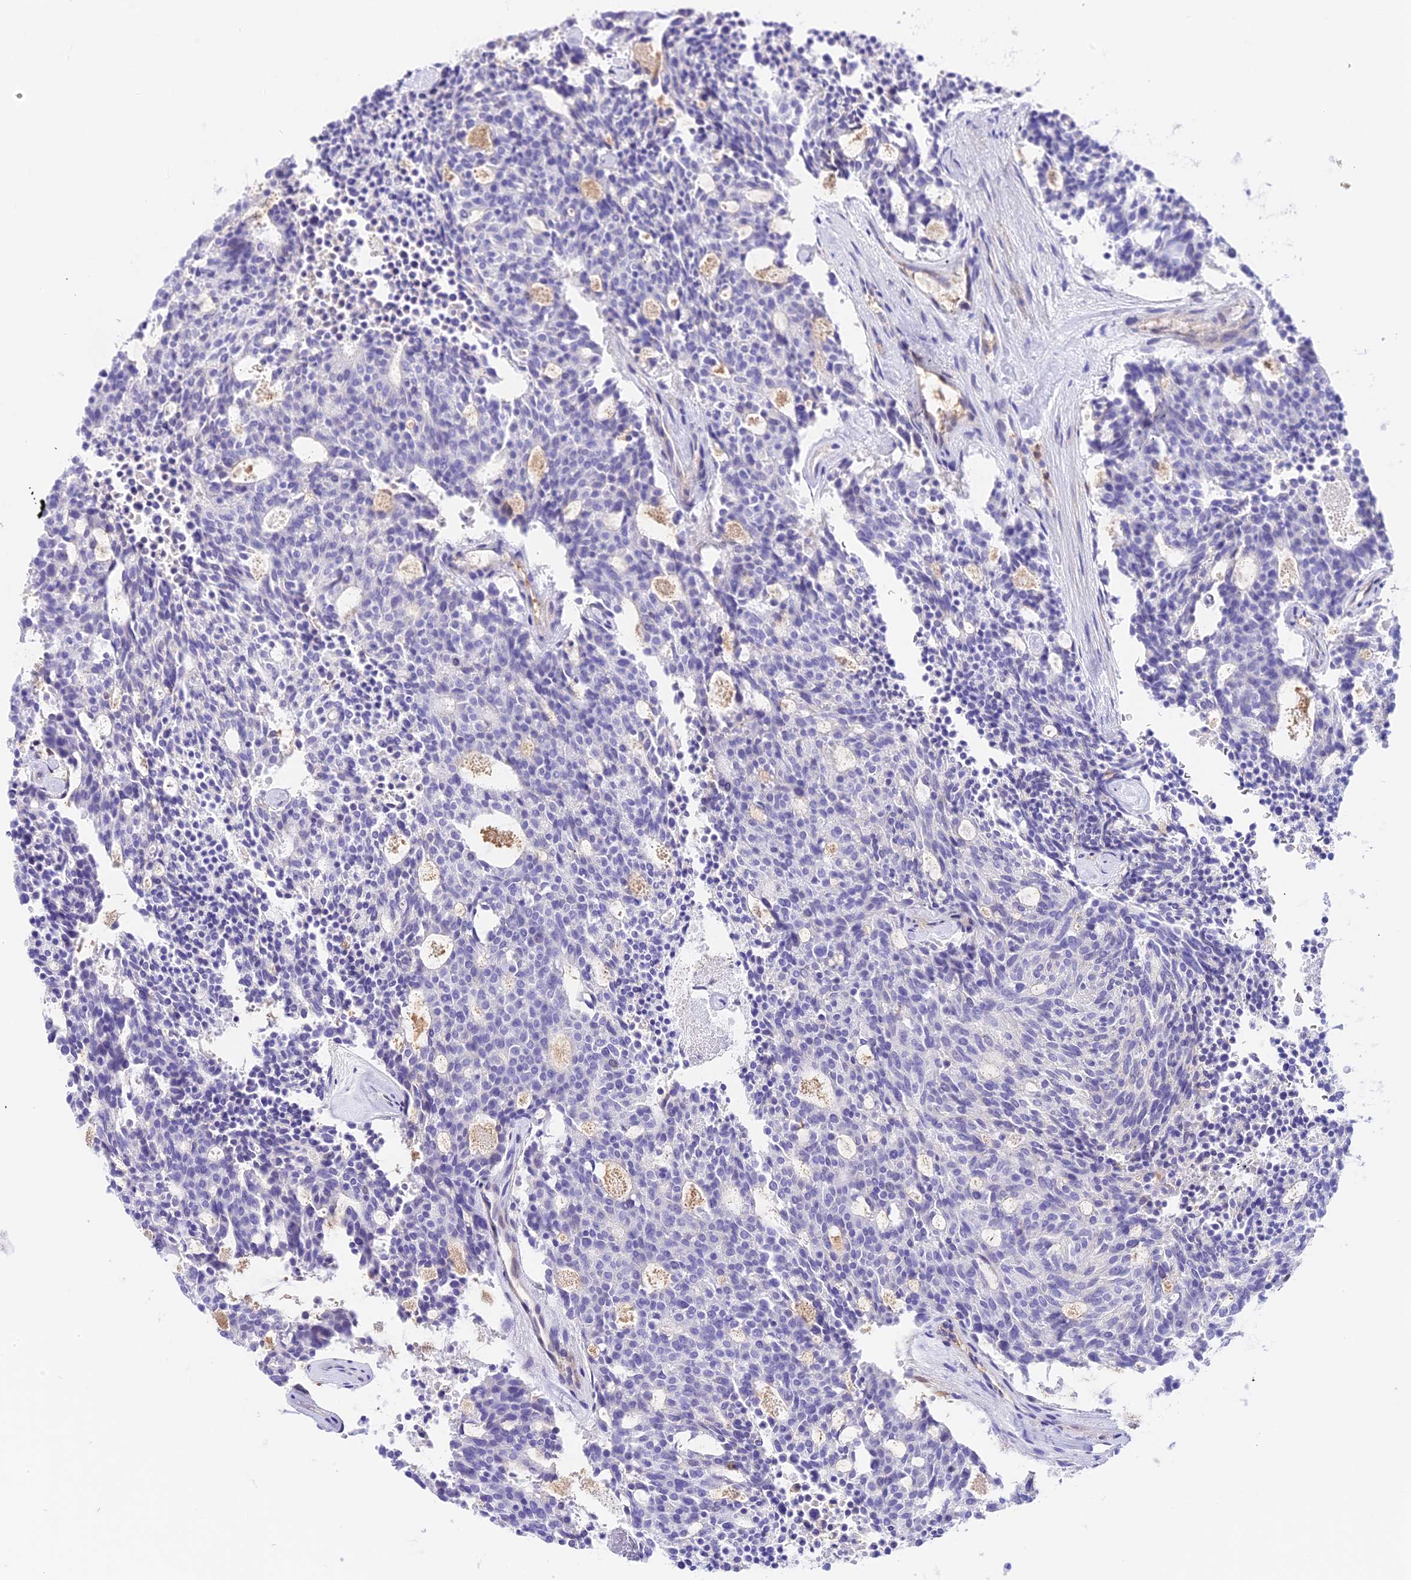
{"staining": {"intensity": "negative", "quantity": "none", "location": "none"}, "tissue": "carcinoid", "cell_type": "Tumor cells", "image_type": "cancer", "snomed": [{"axis": "morphology", "description": "Carcinoid, malignant, NOS"}, {"axis": "topography", "description": "Pancreas"}], "caption": "Immunohistochemical staining of carcinoid exhibits no significant expression in tumor cells.", "gene": "HOMER3", "patient": {"sex": "female", "age": 54}}